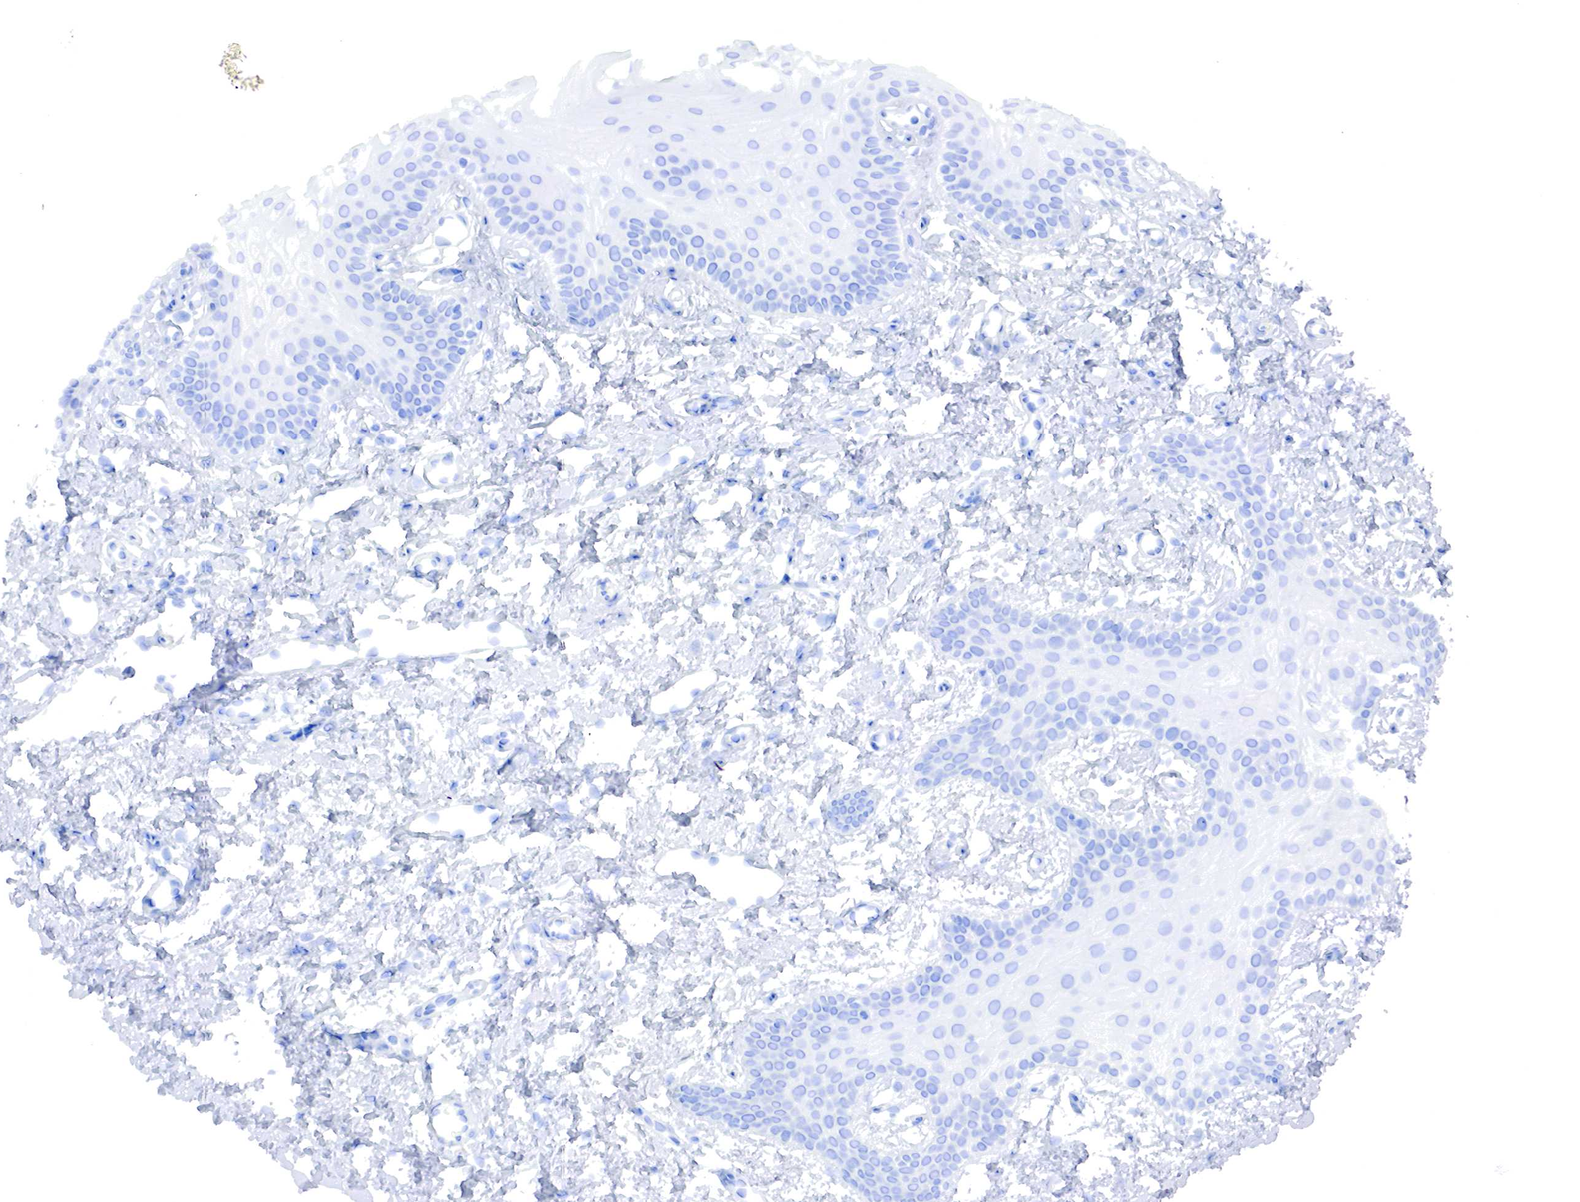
{"staining": {"intensity": "negative", "quantity": "none", "location": "none"}, "tissue": "oral mucosa", "cell_type": "Squamous epithelial cells", "image_type": "normal", "snomed": [{"axis": "morphology", "description": "Normal tissue, NOS"}, {"axis": "topography", "description": "Oral tissue"}], "caption": "Immunohistochemistry image of benign oral mucosa: oral mucosa stained with DAB (3,3'-diaminobenzidine) displays no significant protein positivity in squamous epithelial cells.", "gene": "TPM1", "patient": {"sex": "male", "age": 14}}